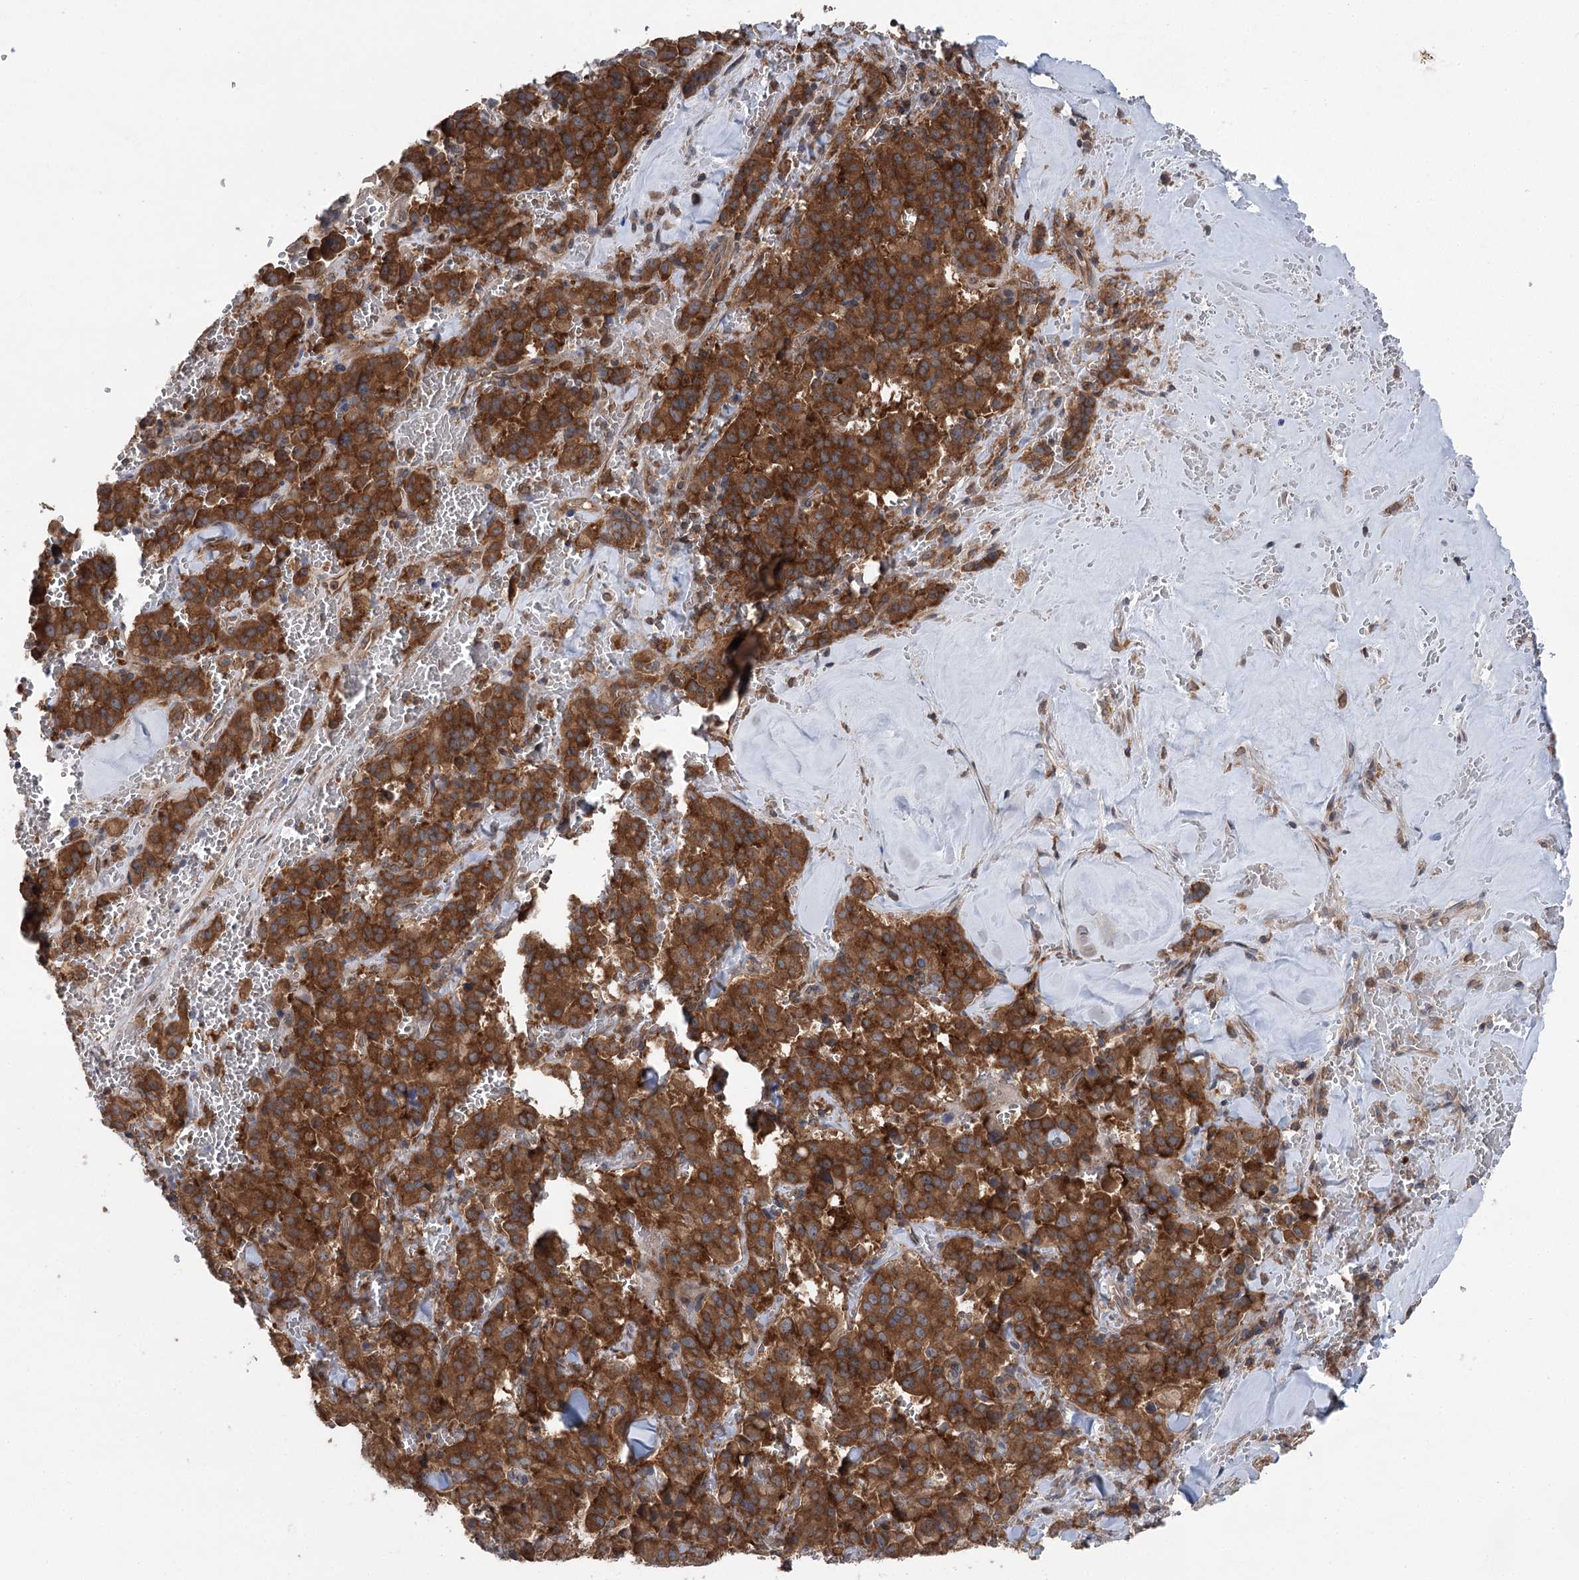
{"staining": {"intensity": "strong", "quantity": ">75%", "location": "cytoplasmic/membranous"}, "tissue": "pancreatic cancer", "cell_type": "Tumor cells", "image_type": "cancer", "snomed": [{"axis": "morphology", "description": "Adenocarcinoma, NOS"}, {"axis": "topography", "description": "Pancreas"}], "caption": "Human pancreatic cancer stained with a brown dye reveals strong cytoplasmic/membranous positive staining in about >75% of tumor cells.", "gene": "PPP1R21", "patient": {"sex": "male", "age": 65}}